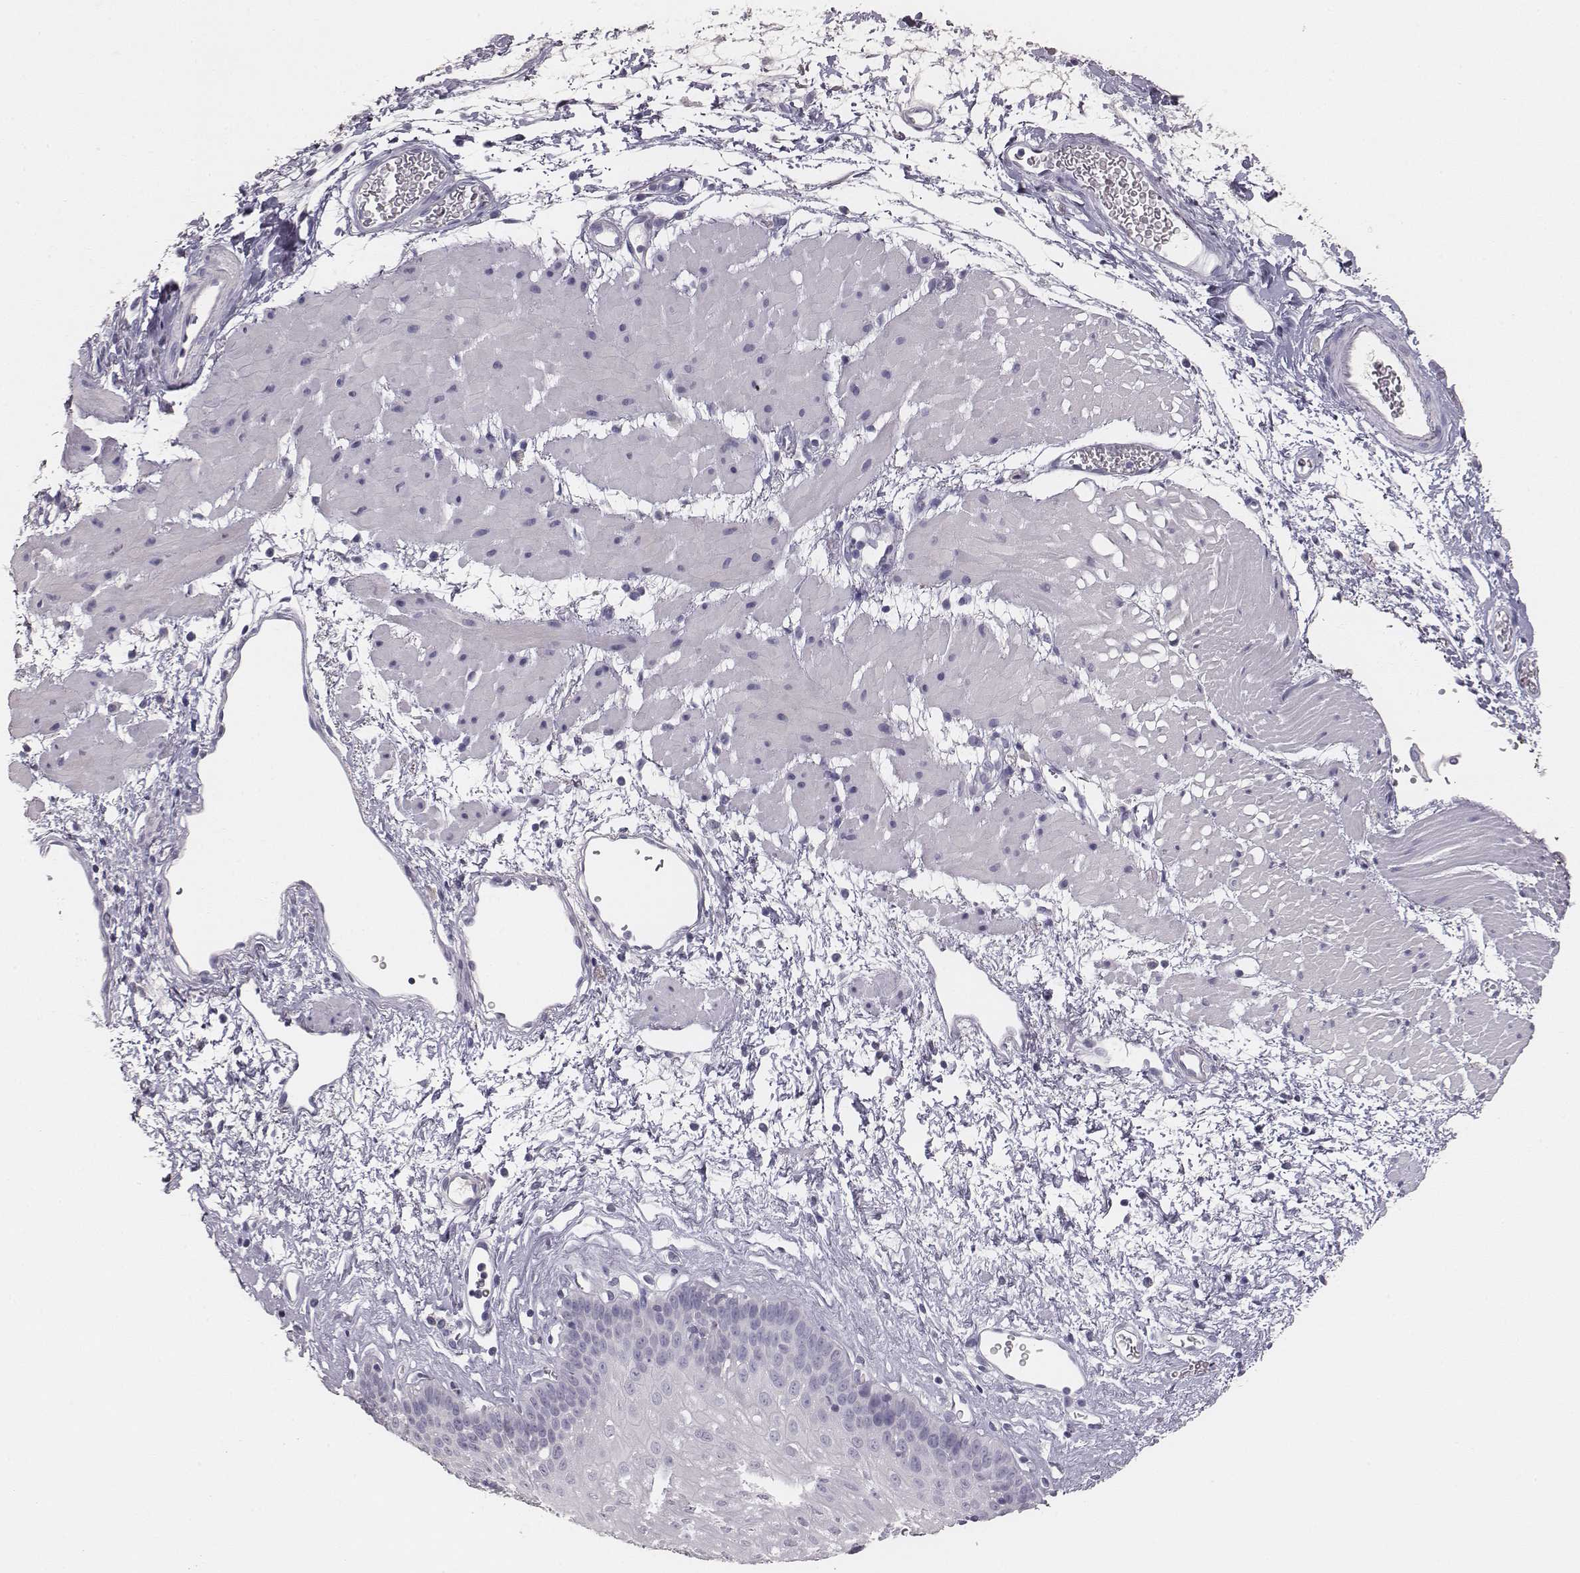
{"staining": {"intensity": "negative", "quantity": "none", "location": "none"}, "tissue": "esophagus", "cell_type": "Squamous epithelial cells", "image_type": "normal", "snomed": [{"axis": "morphology", "description": "Normal tissue, NOS"}, {"axis": "topography", "description": "Esophagus"}], "caption": "This micrograph is of unremarkable esophagus stained with IHC to label a protein in brown with the nuclei are counter-stained blue. There is no positivity in squamous epithelial cells.", "gene": "MYH6", "patient": {"sex": "female", "age": 62}}